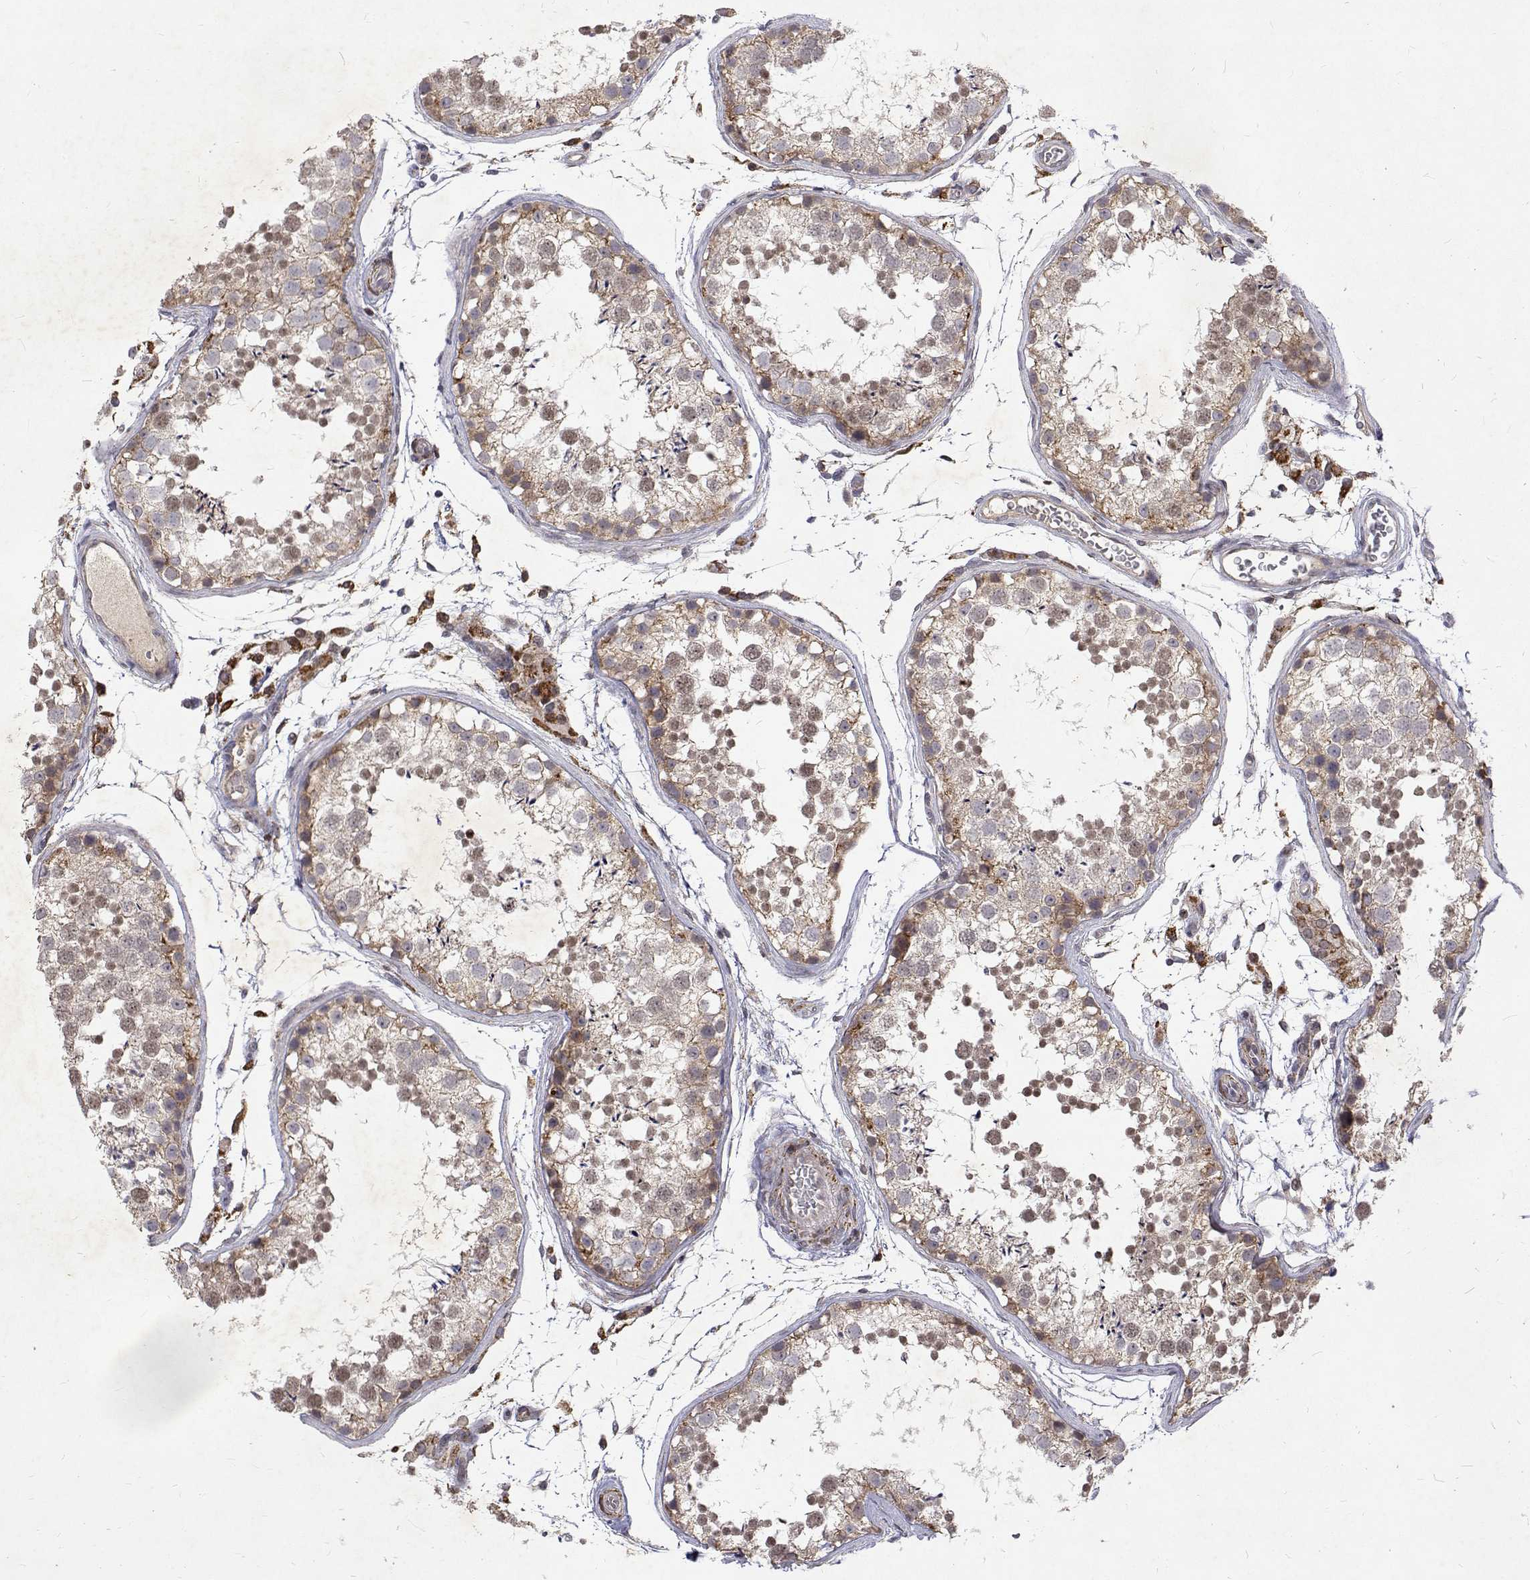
{"staining": {"intensity": "weak", "quantity": "<25%", "location": "cytoplasmic/membranous"}, "tissue": "testis", "cell_type": "Cells in seminiferous ducts", "image_type": "normal", "snomed": [{"axis": "morphology", "description": "Normal tissue, NOS"}, {"axis": "topography", "description": "Testis"}], "caption": "A high-resolution image shows immunohistochemistry staining of unremarkable testis, which shows no significant positivity in cells in seminiferous ducts. (Stains: DAB IHC with hematoxylin counter stain, Microscopy: brightfield microscopy at high magnification).", "gene": "ALKBH8", "patient": {"sex": "male", "age": 29}}